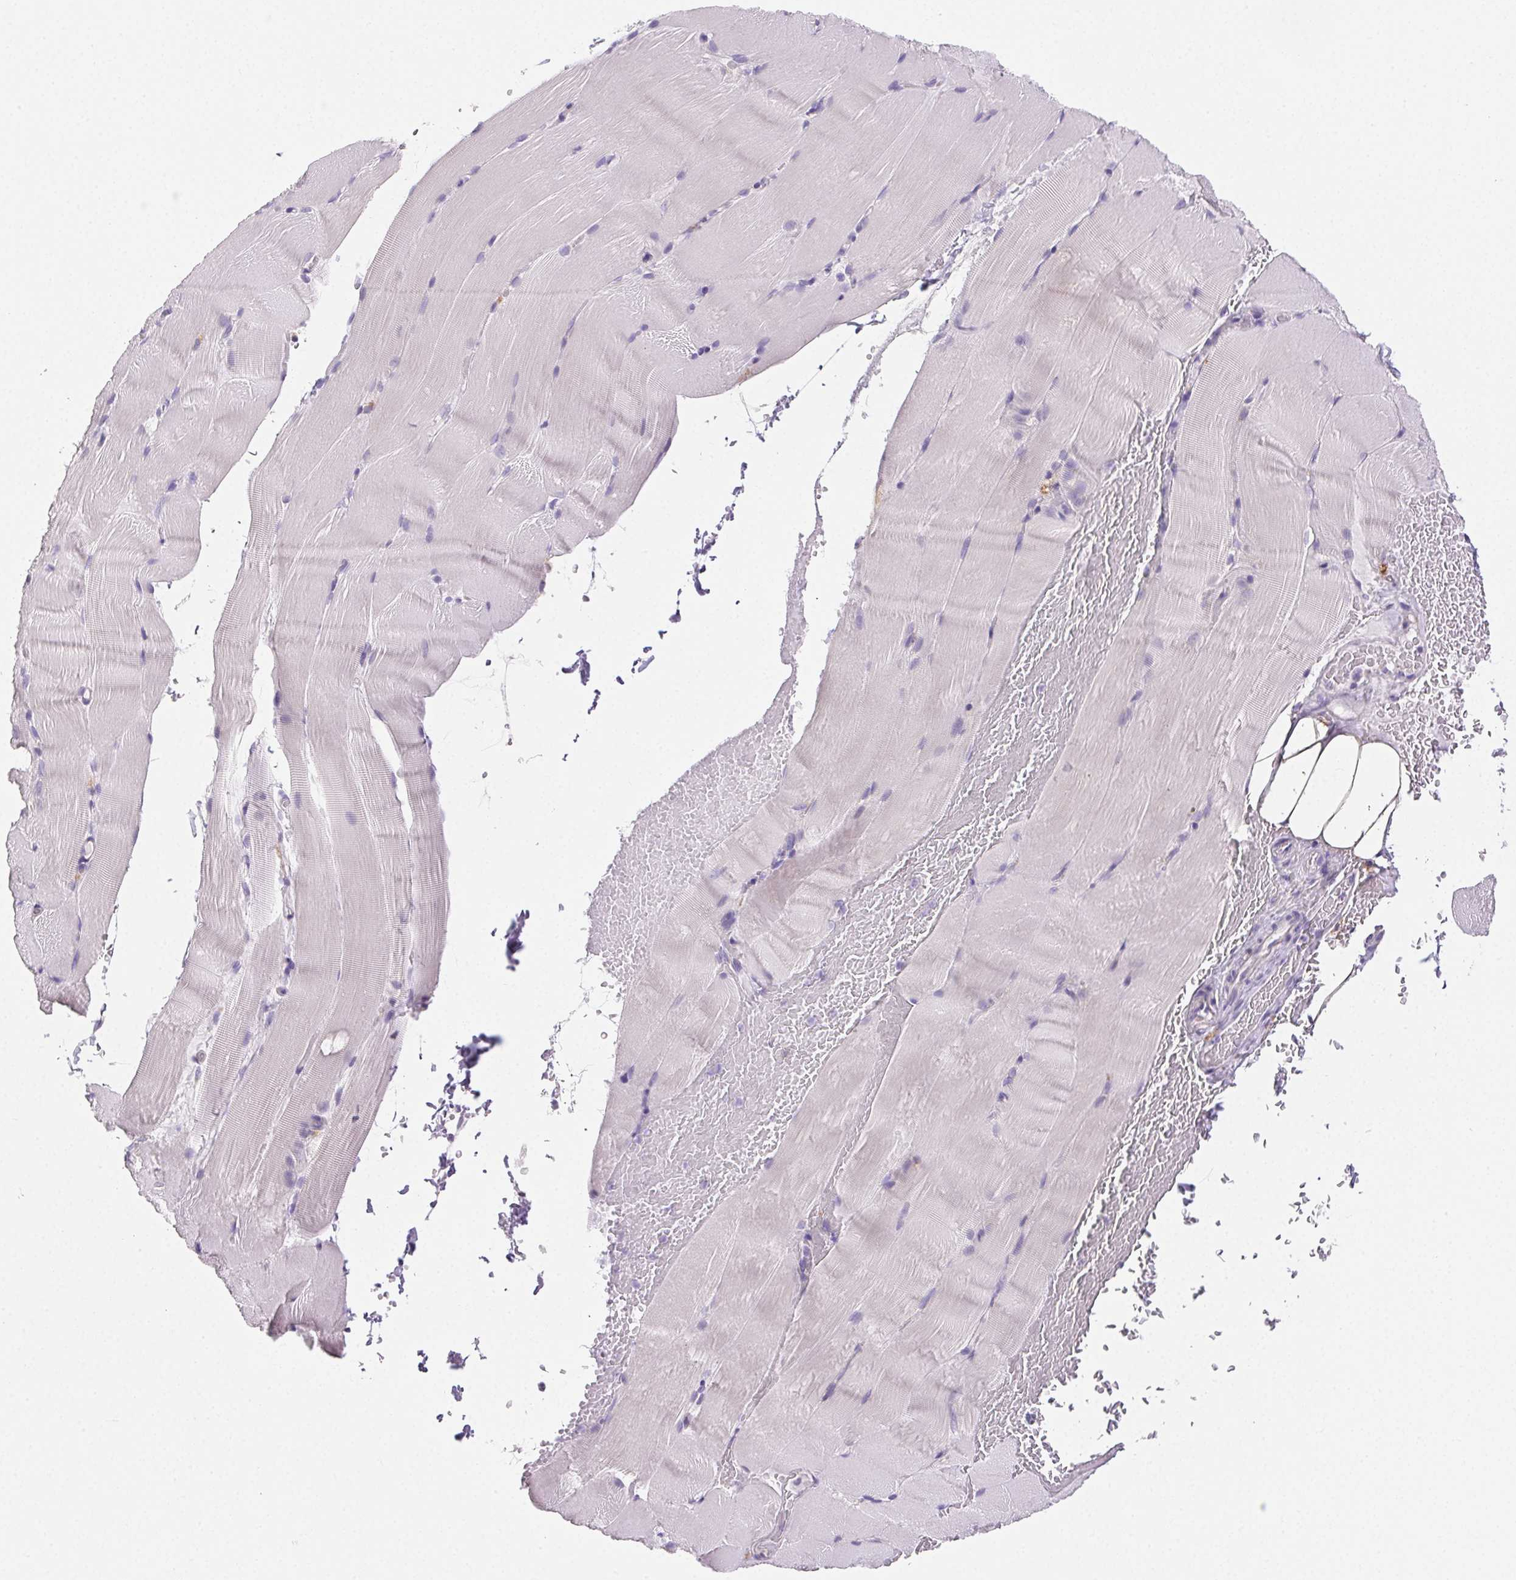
{"staining": {"intensity": "negative", "quantity": "none", "location": "none"}, "tissue": "skeletal muscle", "cell_type": "Myocytes", "image_type": "normal", "snomed": [{"axis": "morphology", "description": "Normal tissue, NOS"}, {"axis": "topography", "description": "Skeletal muscle"}], "caption": "A photomicrograph of skeletal muscle stained for a protein demonstrates no brown staining in myocytes.", "gene": "LIPA", "patient": {"sex": "female", "age": 37}}